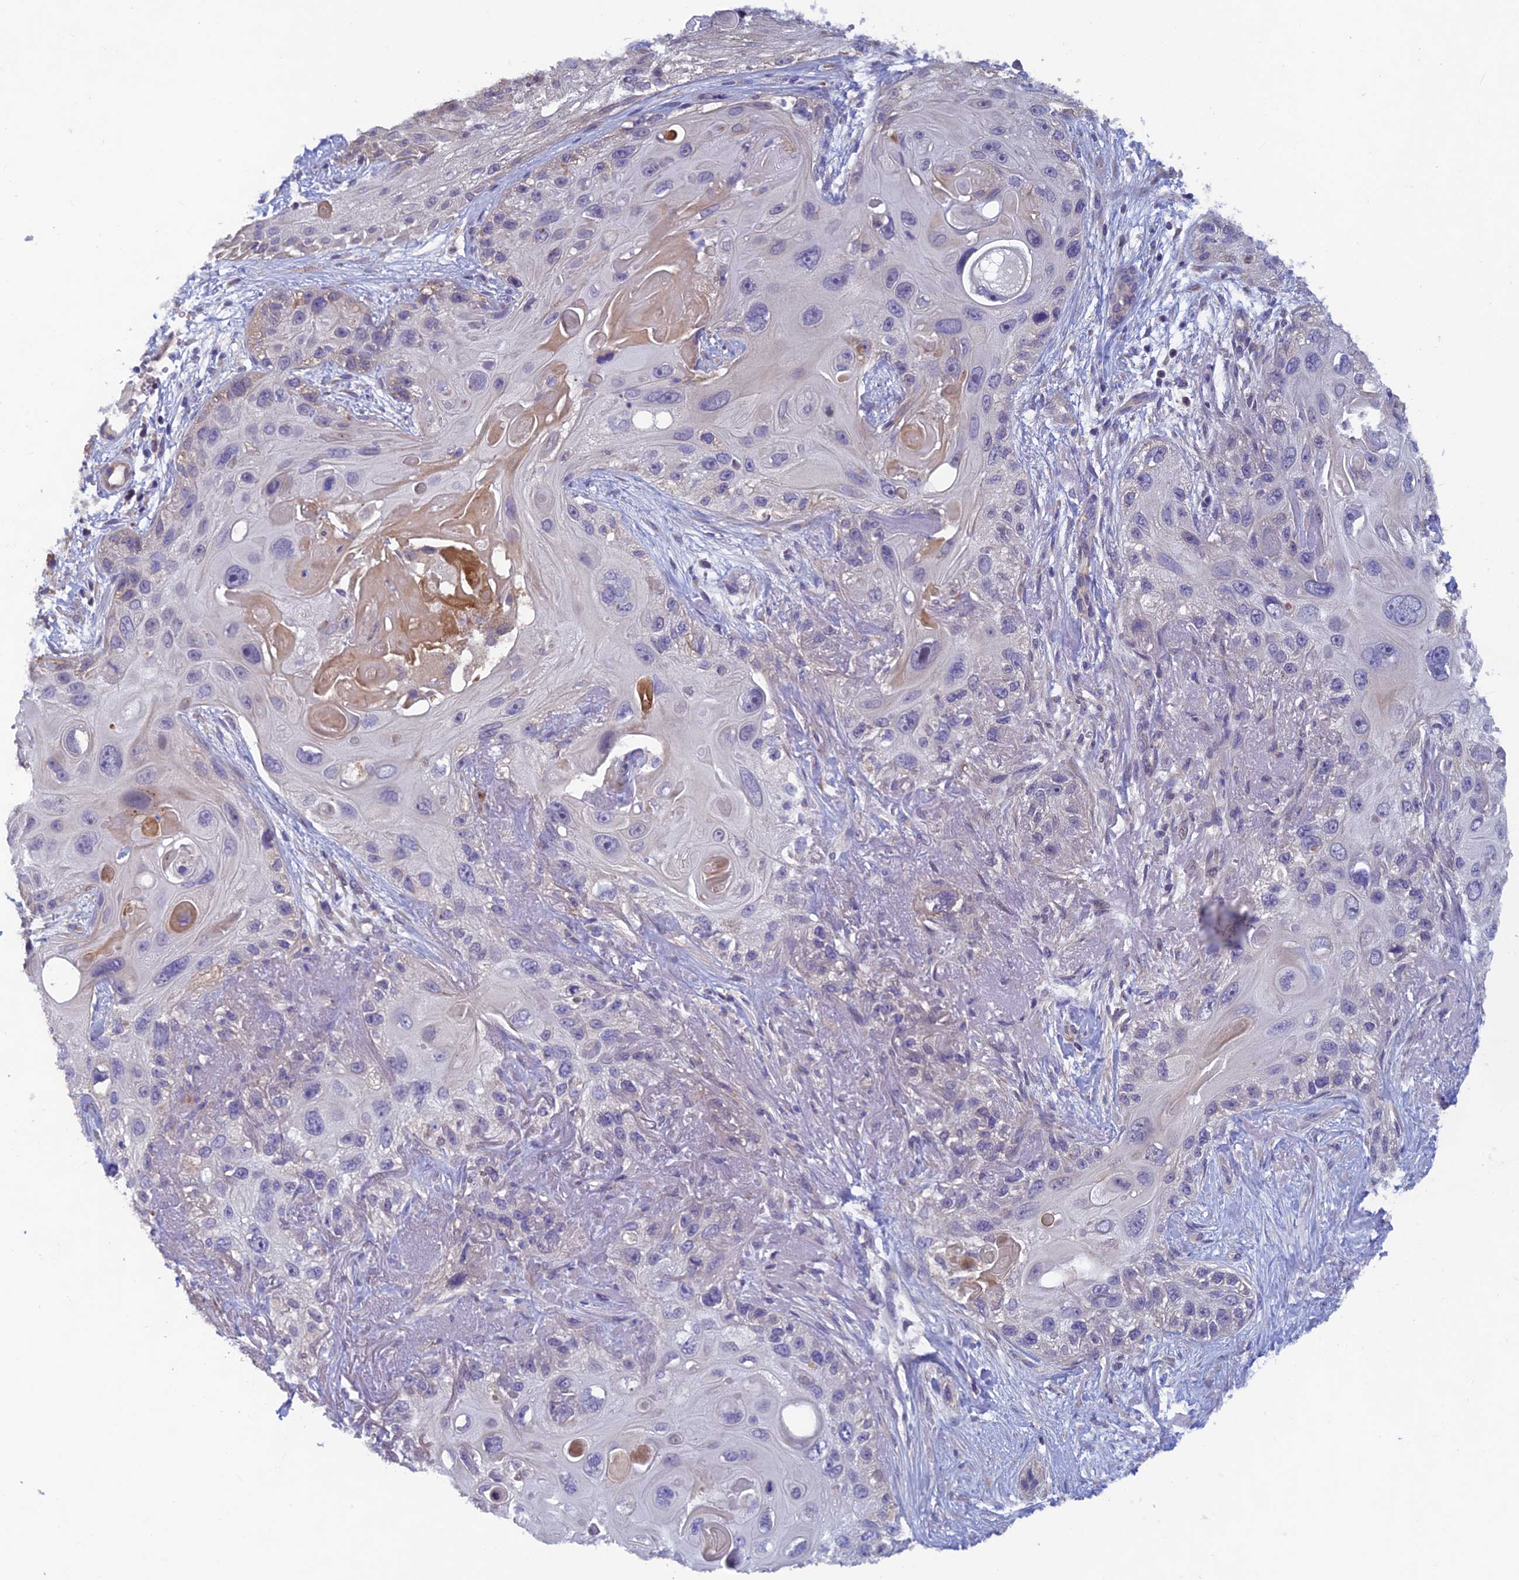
{"staining": {"intensity": "negative", "quantity": "none", "location": "none"}, "tissue": "skin cancer", "cell_type": "Tumor cells", "image_type": "cancer", "snomed": [{"axis": "morphology", "description": "Normal tissue, NOS"}, {"axis": "morphology", "description": "Squamous cell carcinoma, NOS"}, {"axis": "topography", "description": "Skin"}], "caption": "Tumor cells show no significant positivity in skin squamous cell carcinoma. (DAB (3,3'-diaminobenzidine) immunohistochemistry (IHC), high magnification).", "gene": "HECA", "patient": {"sex": "male", "age": 72}}